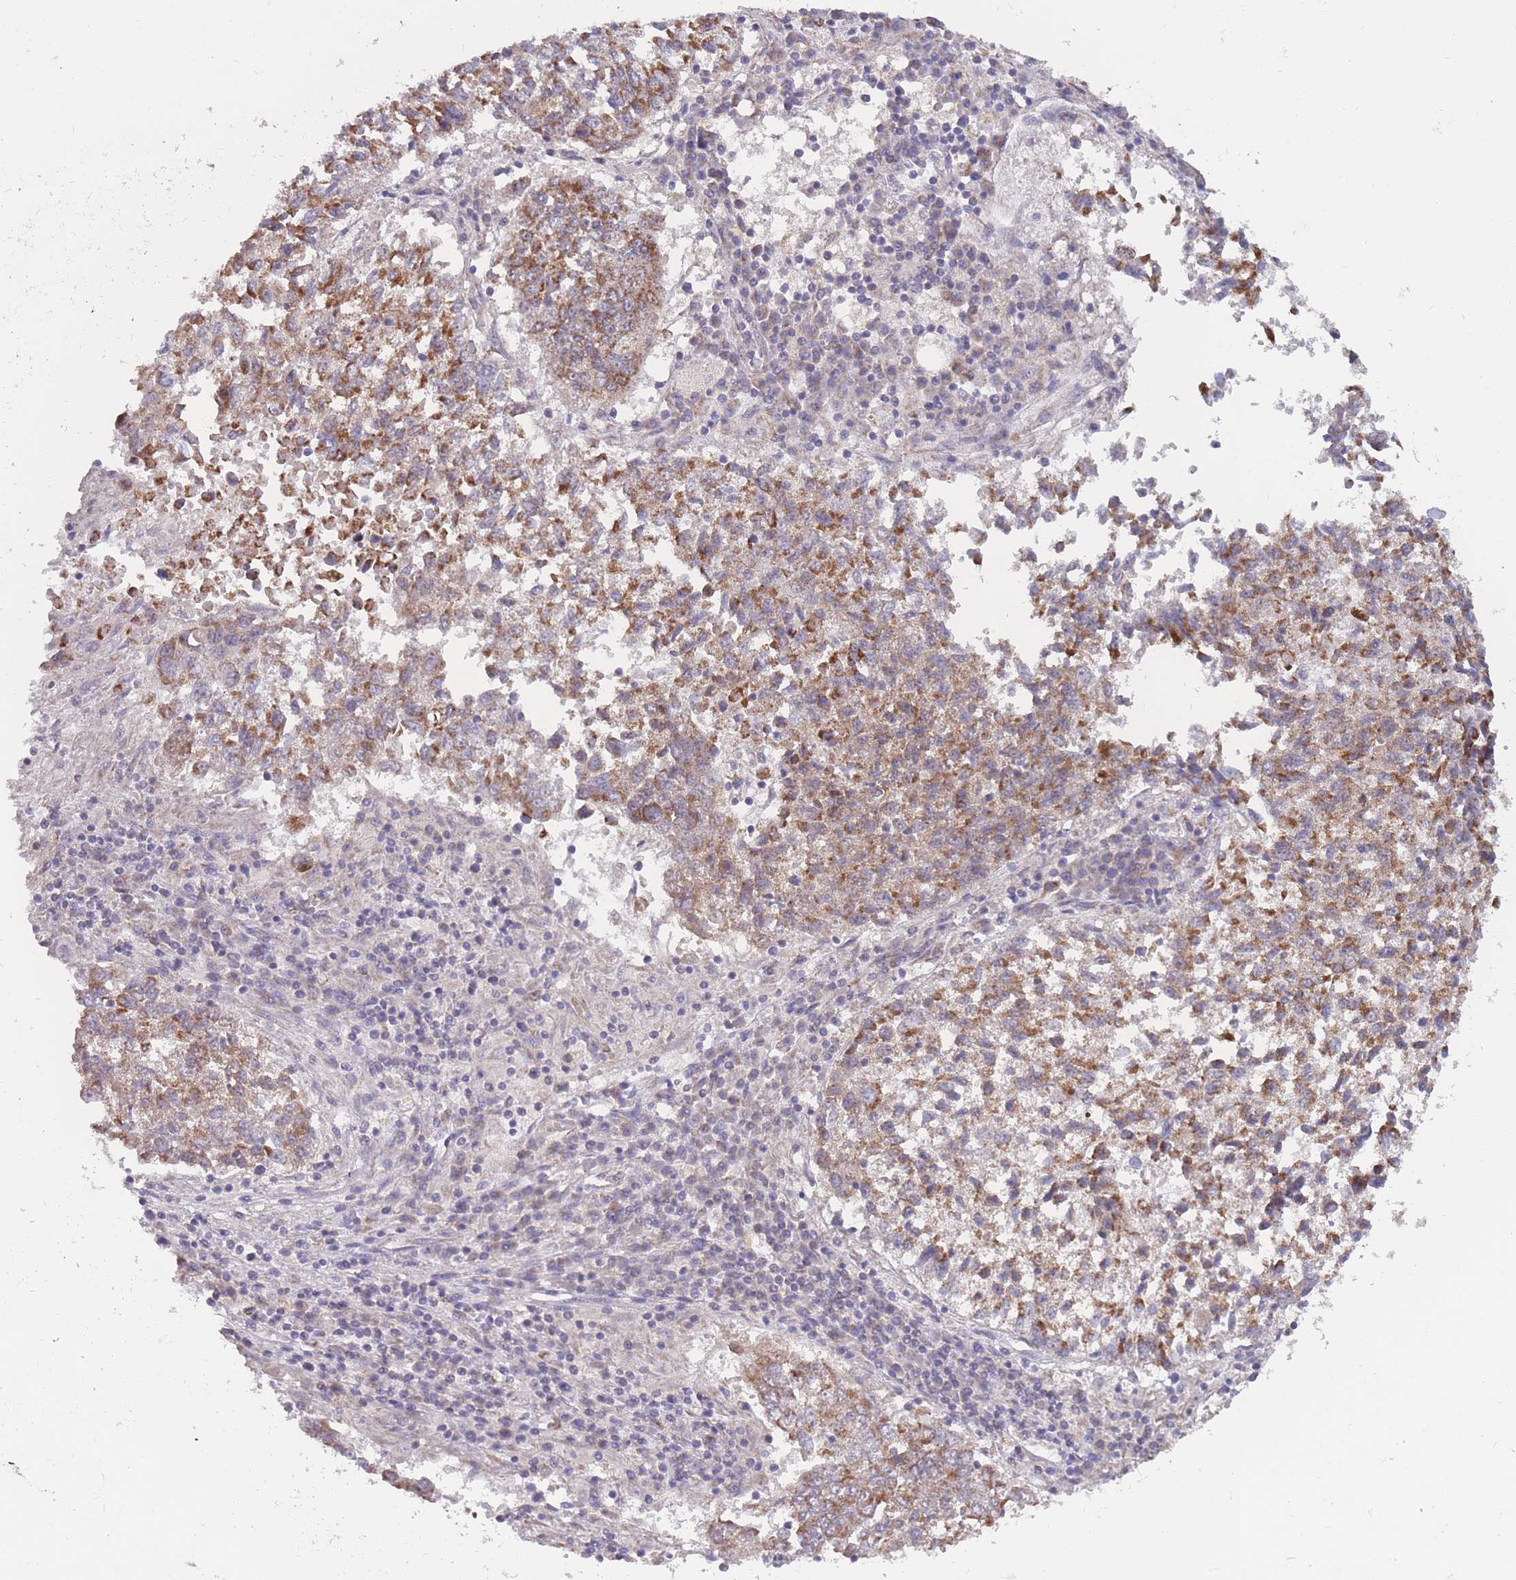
{"staining": {"intensity": "moderate", "quantity": ">75%", "location": "cytoplasmic/membranous"}, "tissue": "lung cancer", "cell_type": "Tumor cells", "image_type": "cancer", "snomed": [{"axis": "morphology", "description": "Squamous cell carcinoma, NOS"}, {"axis": "topography", "description": "Lung"}], "caption": "This histopathology image shows immunohistochemistry (IHC) staining of human lung cancer (squamous cell carcinoma), with medium moderate cytoplasmic/membranous staining in about >75% of tumor cells.", "gene": "MCIDAS", "patient": {"sex": "male", "age": 73}}